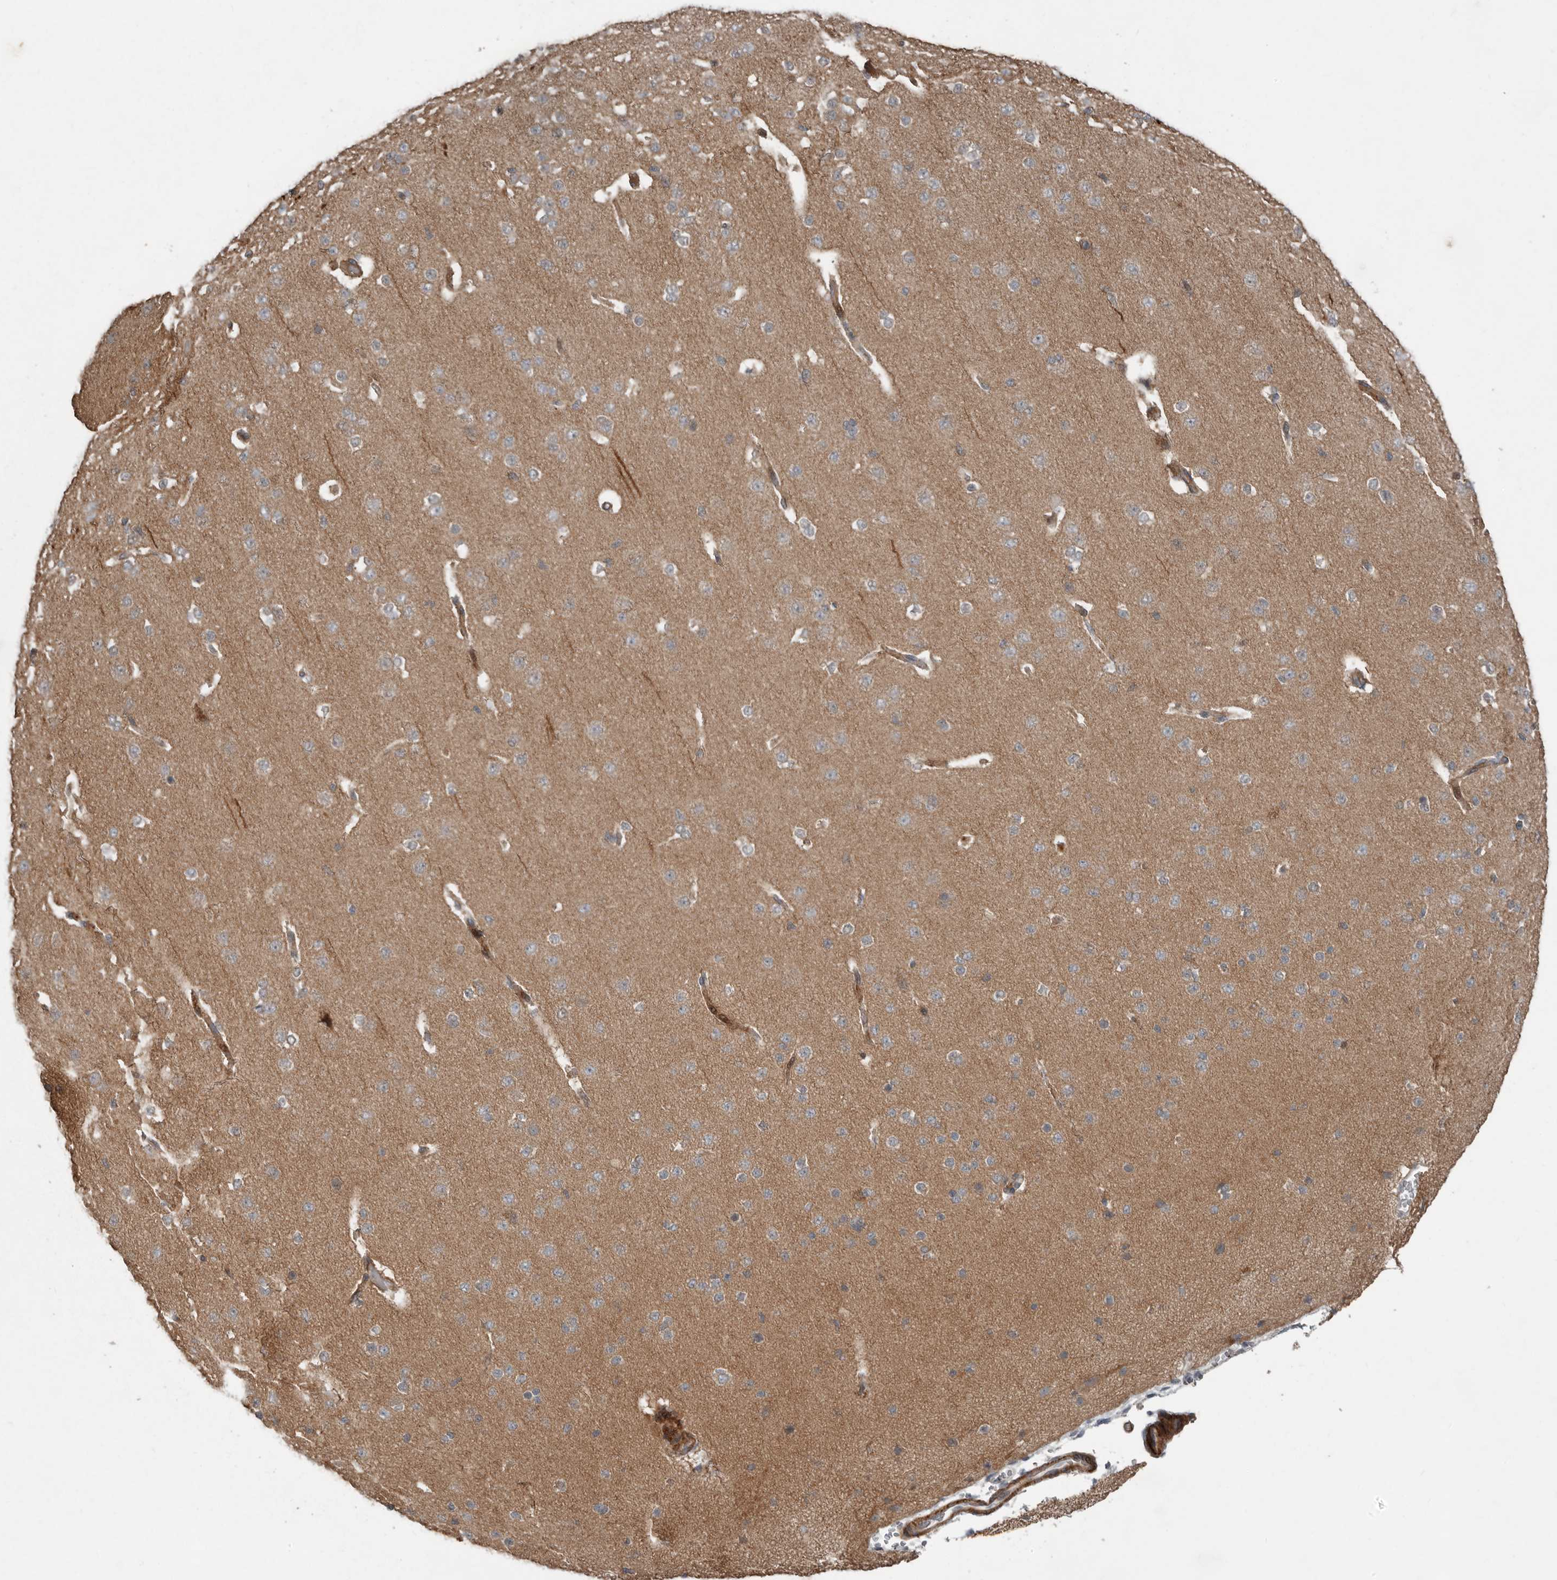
{"staining": {"intensity": "weak", "quantity": ">75%", "location": "cytoplasmic/membranous"}, "tissue": "cerebral cortex", "cell_type": "Endothelial cells", "image_type": "normal", "snomed": [{"axis": "morphology", "description": "Normal tissue, NOS"}, {"axis": "morphology", "description": "Developmental malformation"}, {"axis": "topography", "description": "Cerebral cortex"}], "caption": "Protein expression analysis of benign cerebral cortex displays weak cytoplasmic/membranous staining in approximately >75% of endothelial cells.", "gene": "SLC6A7", "patient": {"sex": "female", "age": 30}}